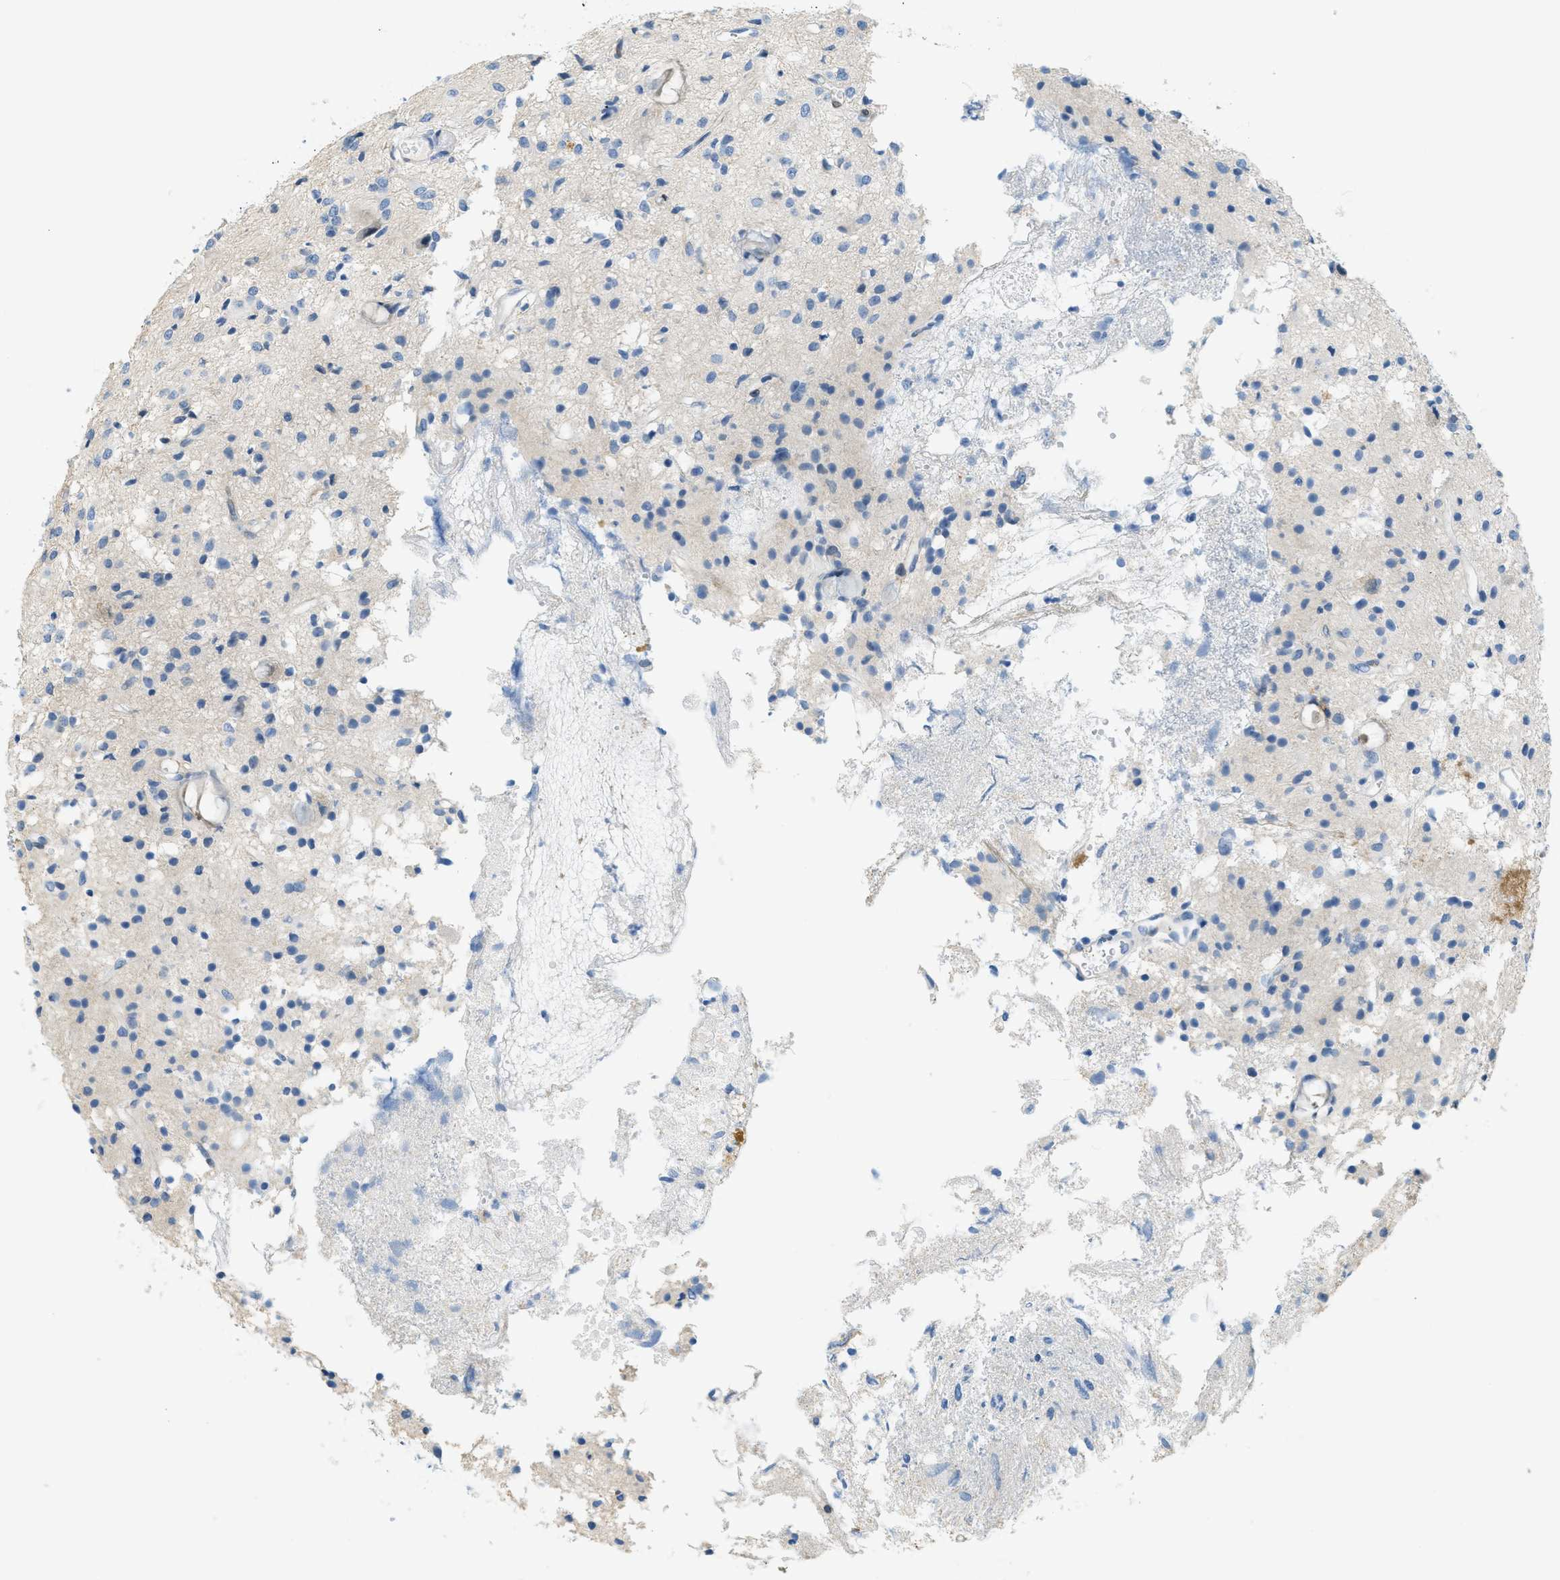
{"staining": {"intensity": "negative", "quantity": "none", "location": "none"}, "tissue": "glioma", "cell_type": "Tumor cells", "image_type": "cancer", "snomed": [{"axis": "morphology", "description": "Glioma, malignant, High grade"}, {"axis": "topography", "description": "Brain"}], "caption": "This is an immunohistochemistry (IHC) histopathology image of human glioma. There is no staining in tumor cells.", "gene": "CYP4X1", "patient": {"sex": "female", "age": 59}}